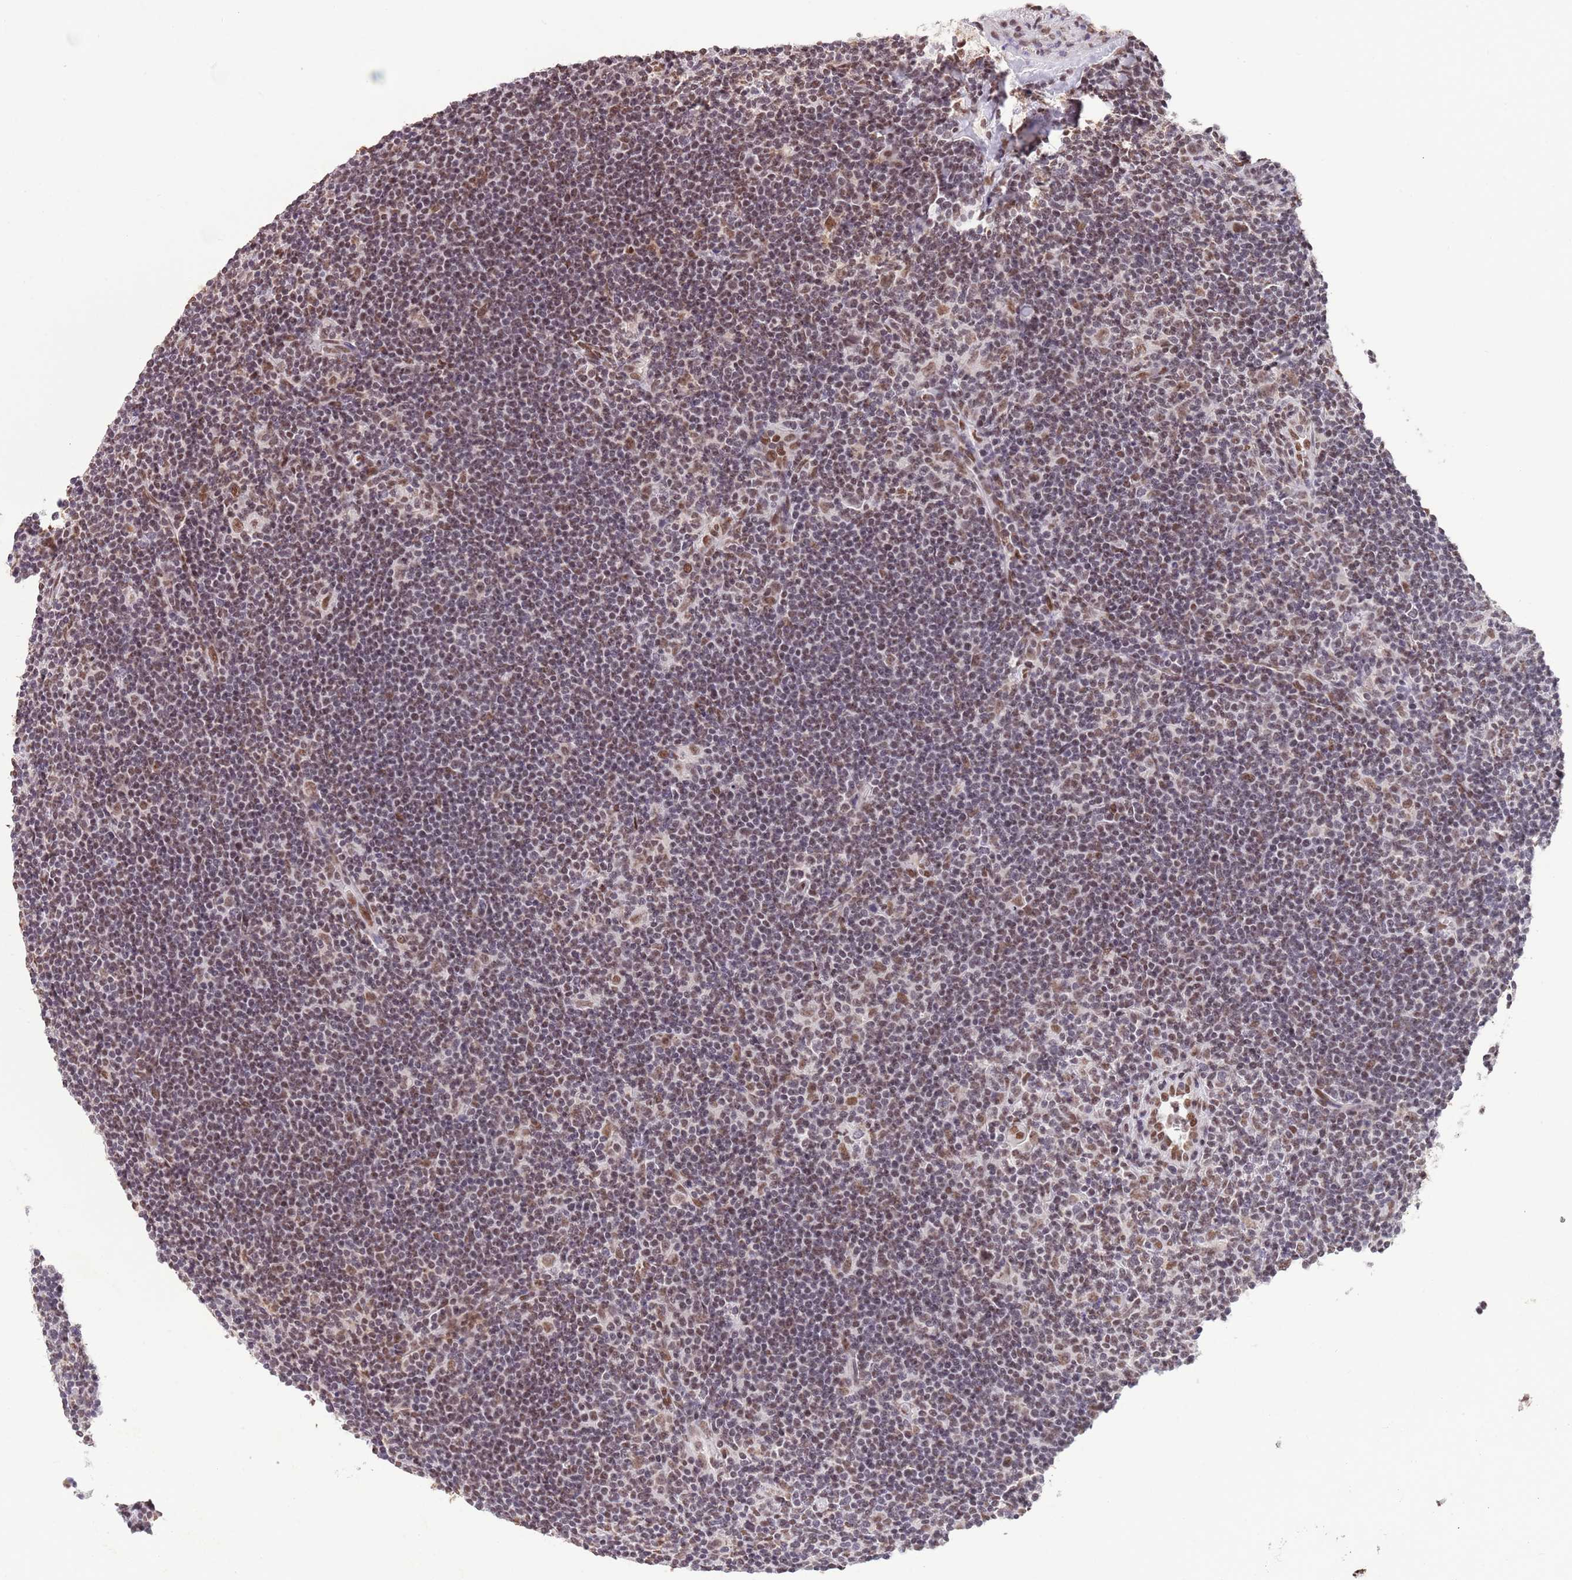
{"staining": {"intensity": "moderate", "quantity": ">75%", "location": "nuclear"}, "tissue": "lymphoma", "cell_type": "Tumor cells", "image_type": "cancer", "snomed": [{"axis": "morphology", "description": "Hodgkin's disease, NOS"}, {"axis": "topography", "description": "Lymph node"}], "caption": "DAB (3,3'-diaminobenzidine) immunohistochemical staining of human Hodgkin's disease displays moderate nuclear protein expression in approximately >75% of tumor cells.", "gene": "TRIM32", "patient": {"sex": "female", "age": 57}}